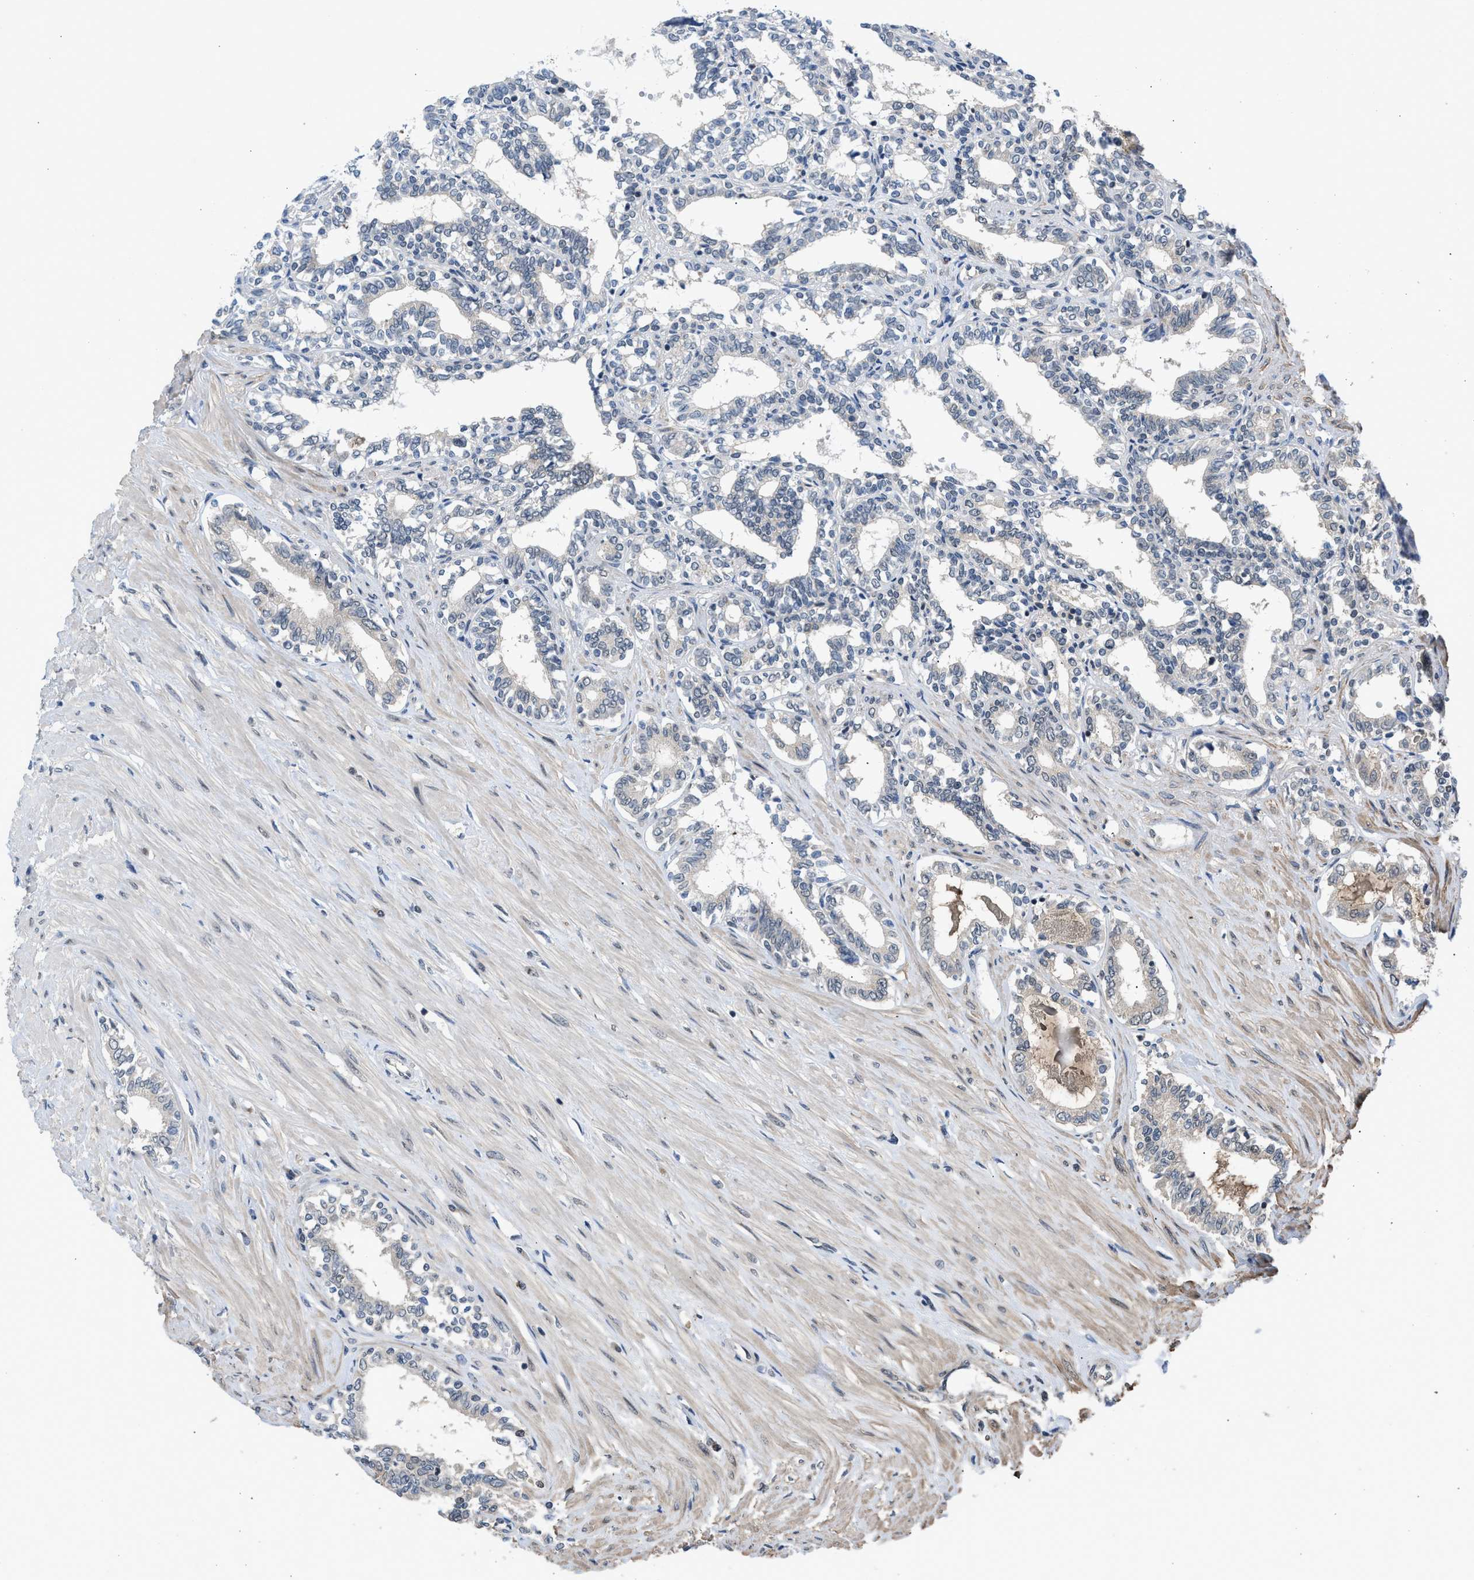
{"staining": {"intensity": "weak", "quantity": "<25%", "location": "nuclear"}, "tissue": "seminal vesicle", "cell_type": "Glandular cells", "image_type": "normal", "snomed": [{"axis": "morphology", "description": "Normal tissue, NOS"}, {"axis": "morphology", "description": "Adenocarcinoma, High grade"}, {"axis": "topography", "description": "Prostate"}, {"axis": "topography", "description": "Seminal veicle"}], "caption": "Glandular cells are negative for brown protein staining in normal seminal vesicle. (DAB (3,3'-diaminobenzidine) IHC with hematoxylin counter stain).", "gene": "TERF2IP", "patient": {"sex": "male", "age": 55}}